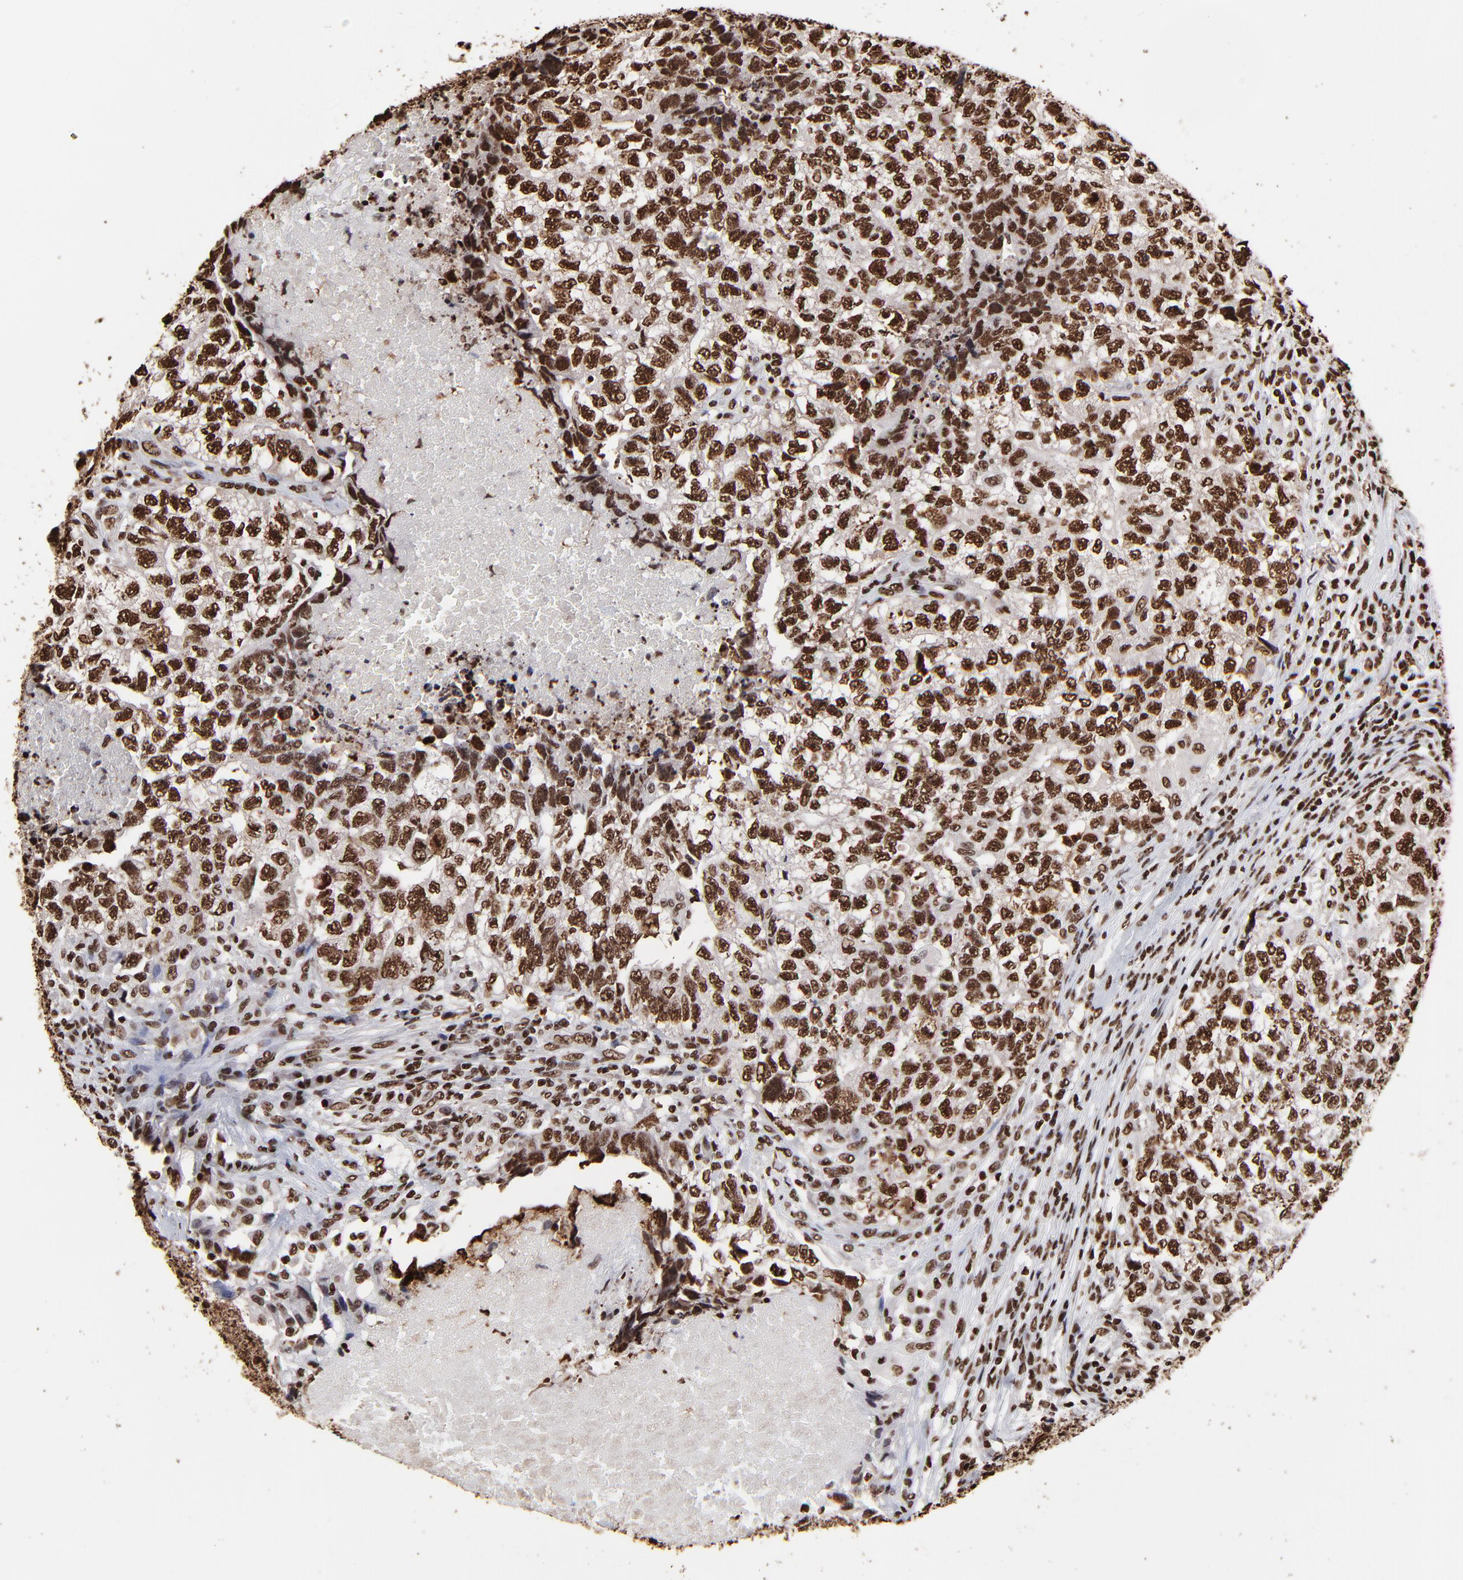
{"staining": {"intensity": "strong", "quantity": ">75%", "location": "nuclear"}, "tissue": "testis cancer", "cell_type": "Tumor cells", "image_type": "cancer", "snomed": [{"axis": "morphology", "description": "Carcinoma, Embryonal, NOS"}, {"axis": "topography", "description": "Testis"}], "caption": "High-magnification brightfield microscopy of embryonal carcinoma (testis) stained with DAB (3,3'-diaminobenzidine) (brown) and counterstained with hematoxylin (blue). tumor cells exhibit strong nuclear staining is appreciated in about>75% of cells.", "gene": "ZNF544", "patient": {"sex": "male", "age": 21}}